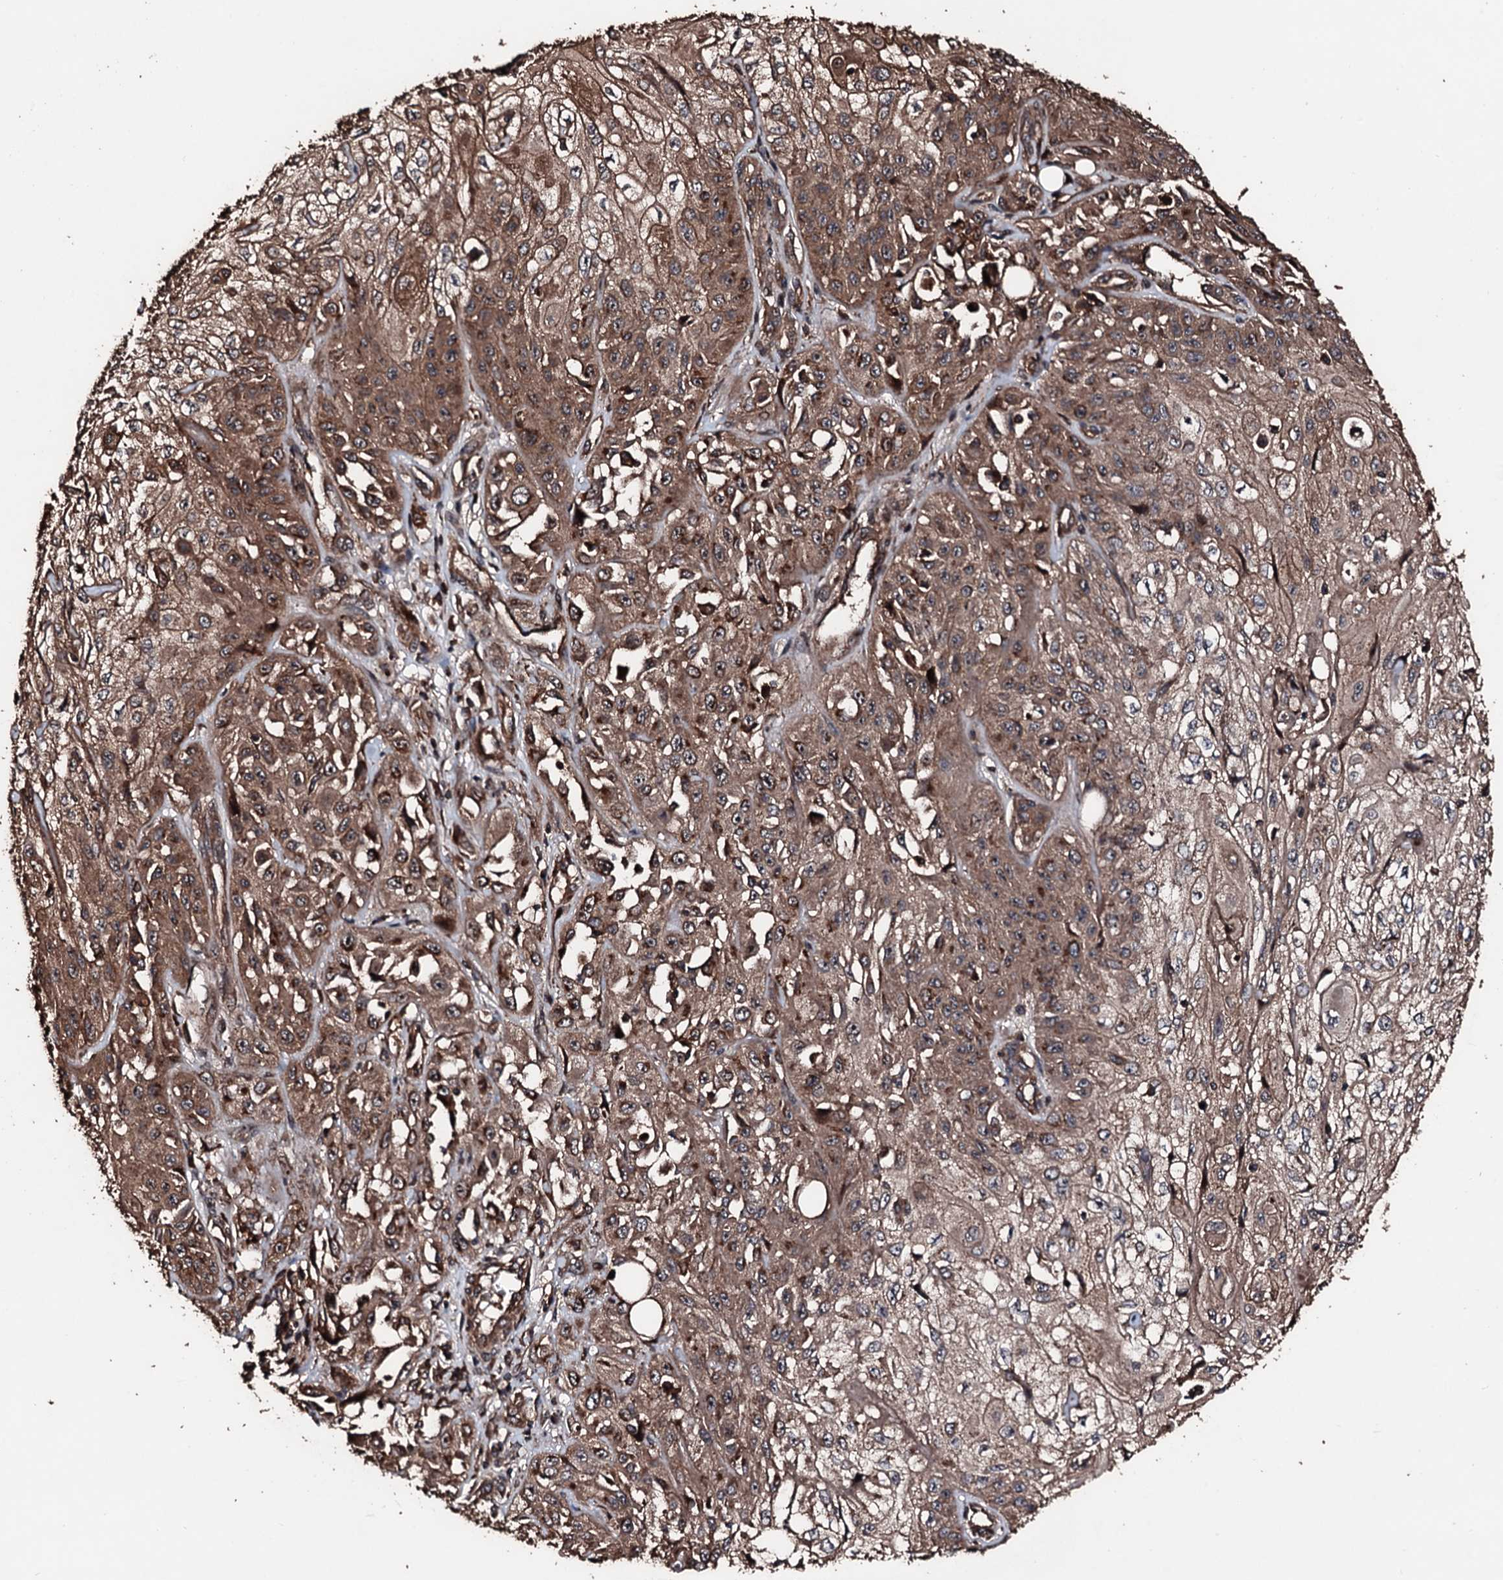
{"staining": {"intensity": "moderate", "quantity": ">75%", "location": "cytoplasmic/membranous"}, "tissue": "skin cancer", "cell_type": "Tumor cells", "image_type": "cancer", "snomed": [{"axis": "morphology", "description": "Squamous cell carcinoma, NOS"}, {"axis": "morphology", "description": "Squamous cell carcinoma, metastatic, NOS"}, {"axis": "topography", "description": "Skin"}, {"axis": "topography", "description": "Lymph node"}], "caption": "Skin squamous cell carcinoma stained with a brown dye displays moderate cytoplasmic/membranous positive staining in approximately >75% of tumor cells.", "gene": "KIF18A", "patient": {"sex": "male", "age": 75}}